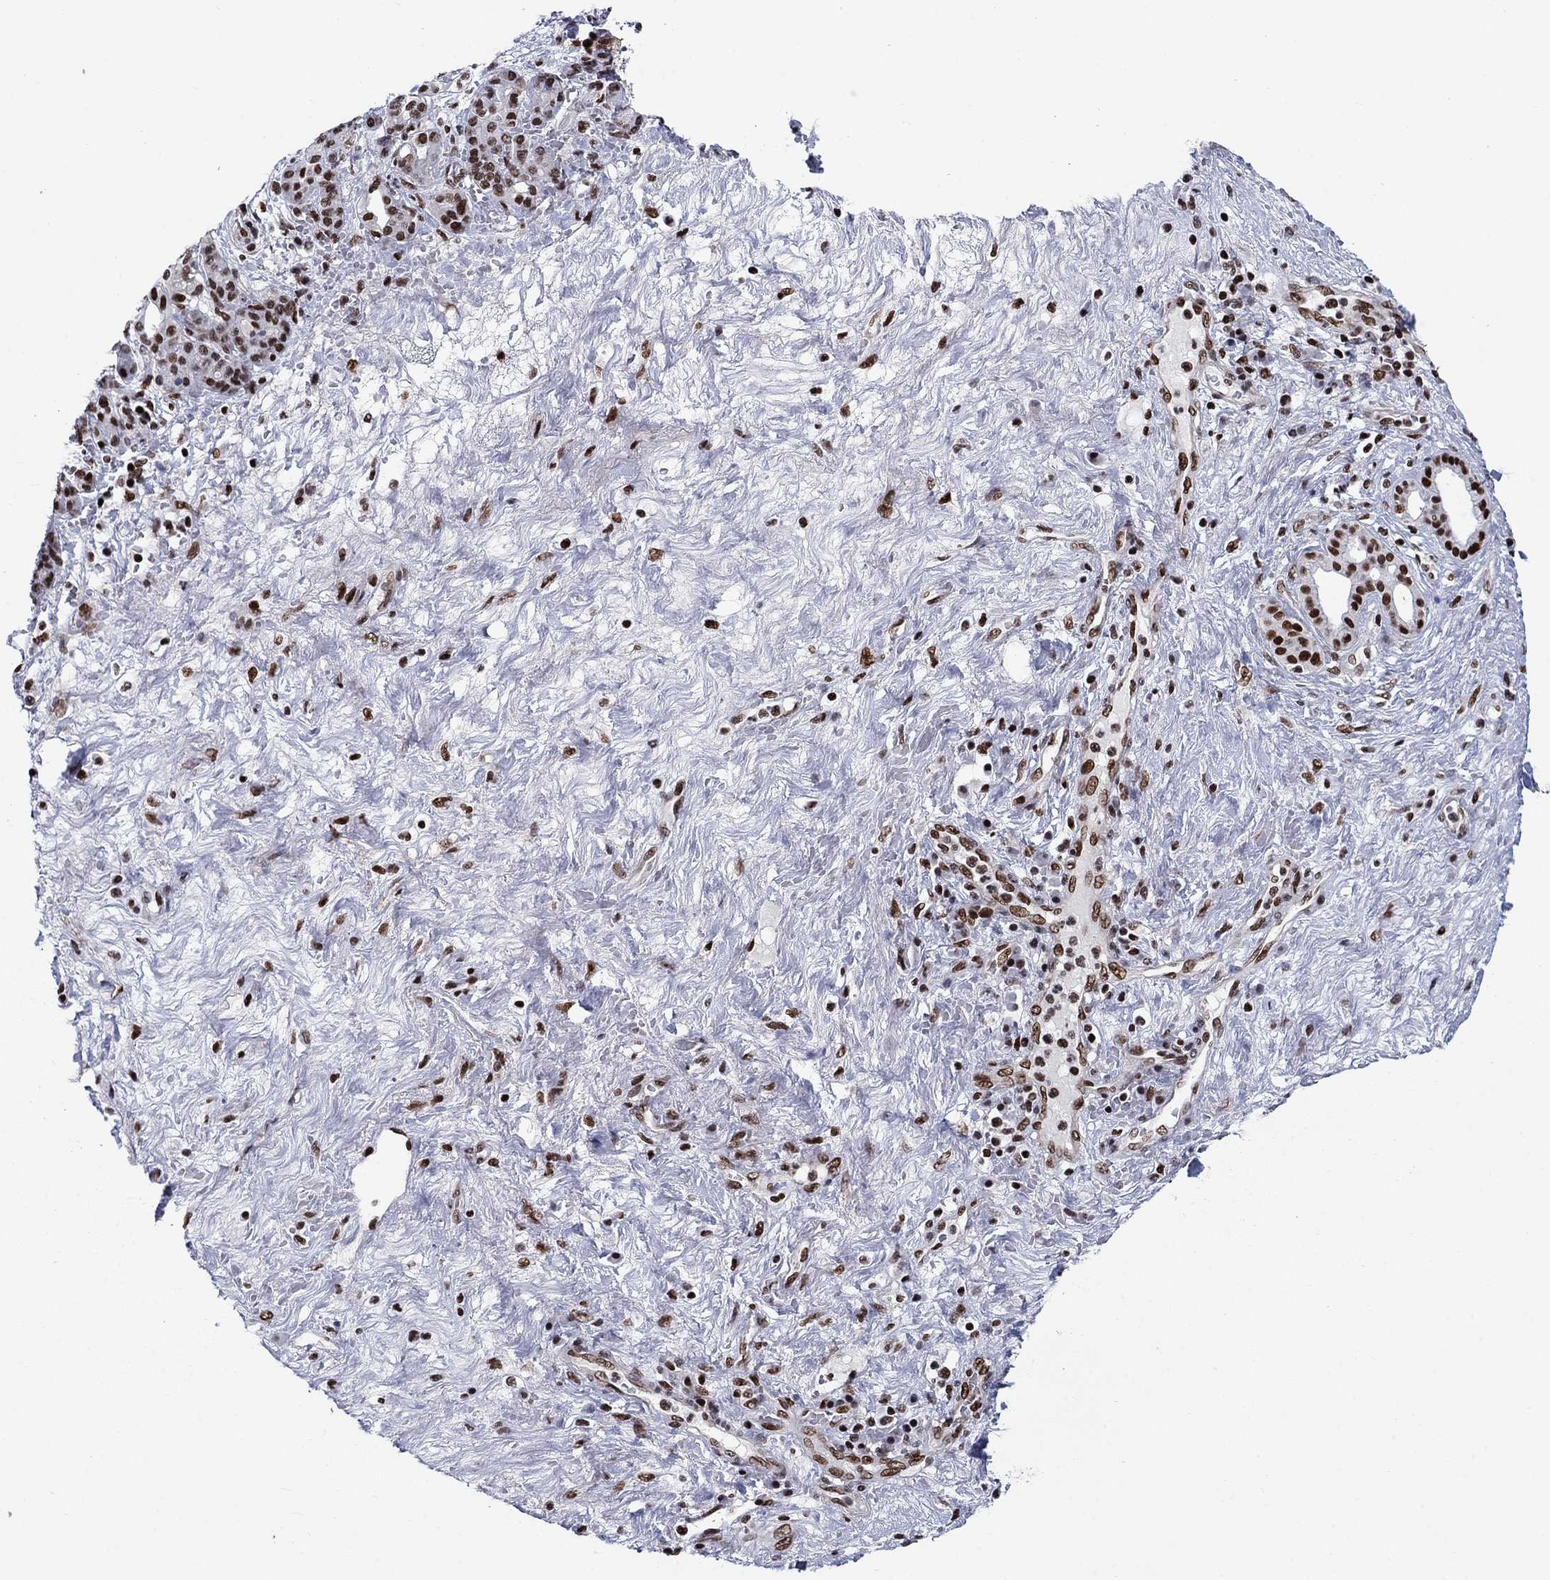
{"staining": {"intensity": "strong", "quantity": ">75%", "location": "nuclear"}, "tissue": "pancreatic cancer", "cell_type": "Tumor cells", "image_type": "cancer", "snomed": [{"axis": "morphology", "description": "Adenocarcinoma, NOS"}, {"axis": "topography", "description": "Pancreas"}], "caption": "High-magnification brightfield microscopy of pancreatic cancer (adenocarcinoma) stained with DAB (brown) and counterstained with hematoxylin (blue). tumor cells exhibit strong nuclear staining is seen in approximately>75% of cells.", "gene": "RPRD1B", "patient": {"sex": "male", "age": 44}}